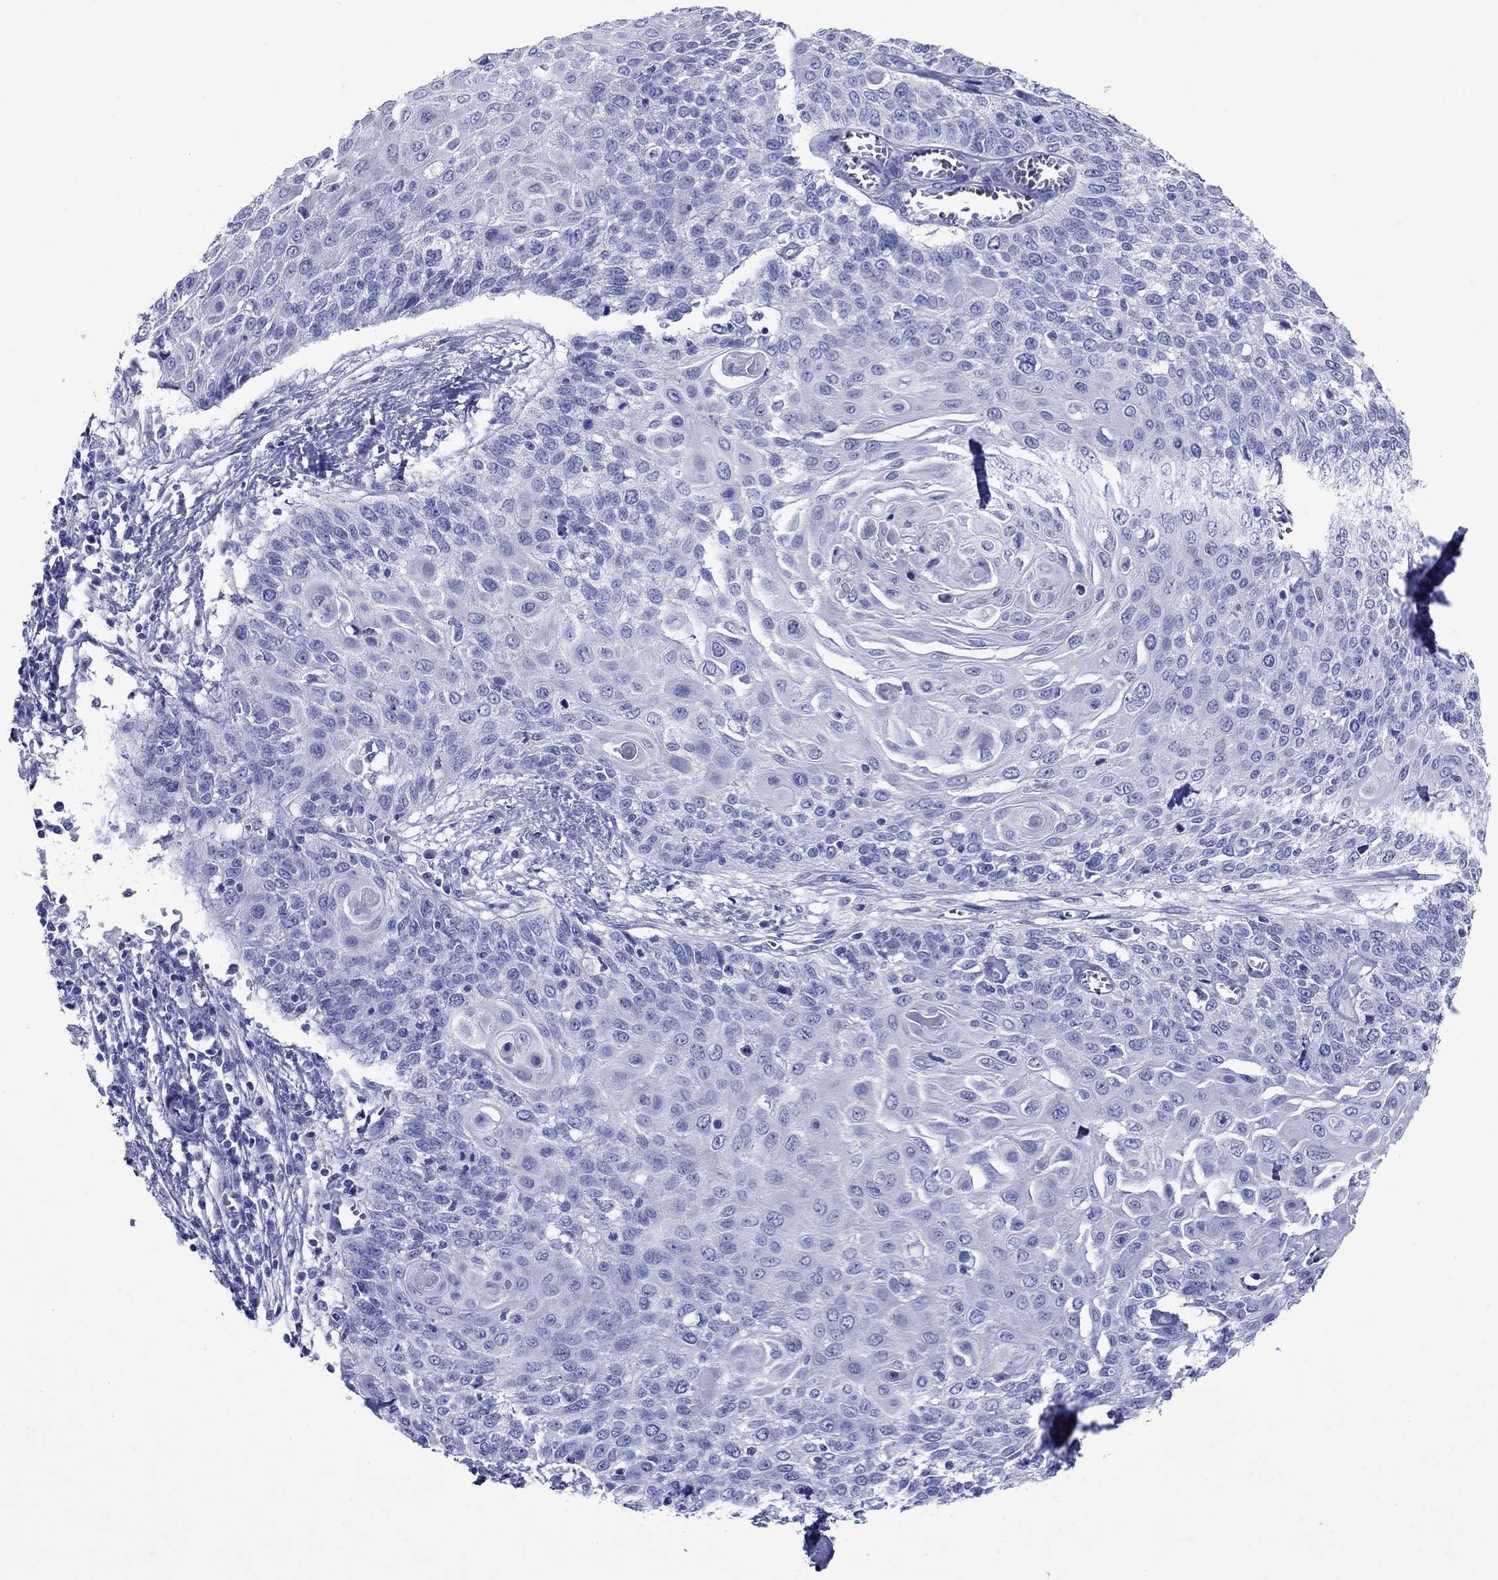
{"staining": {"intensity": "negative", "quantity": "none", "location": "none"}, "tissue": "cervical cancer", "cell_type": "Tumor cells", "image_type": "cancer", "snomed": [{"axis": "morphology", "description": "Squamous cell carcinoma, NOS"}, {"axis": "topography", "description": "Cervix"}], "caption": "DAB immunohistochemical staining of squamous cell carcinoma (cervical) shows no significant staining in tumor cells.", "gene": "ATP4A", "patient": {"sex": "female", "age": 39}}